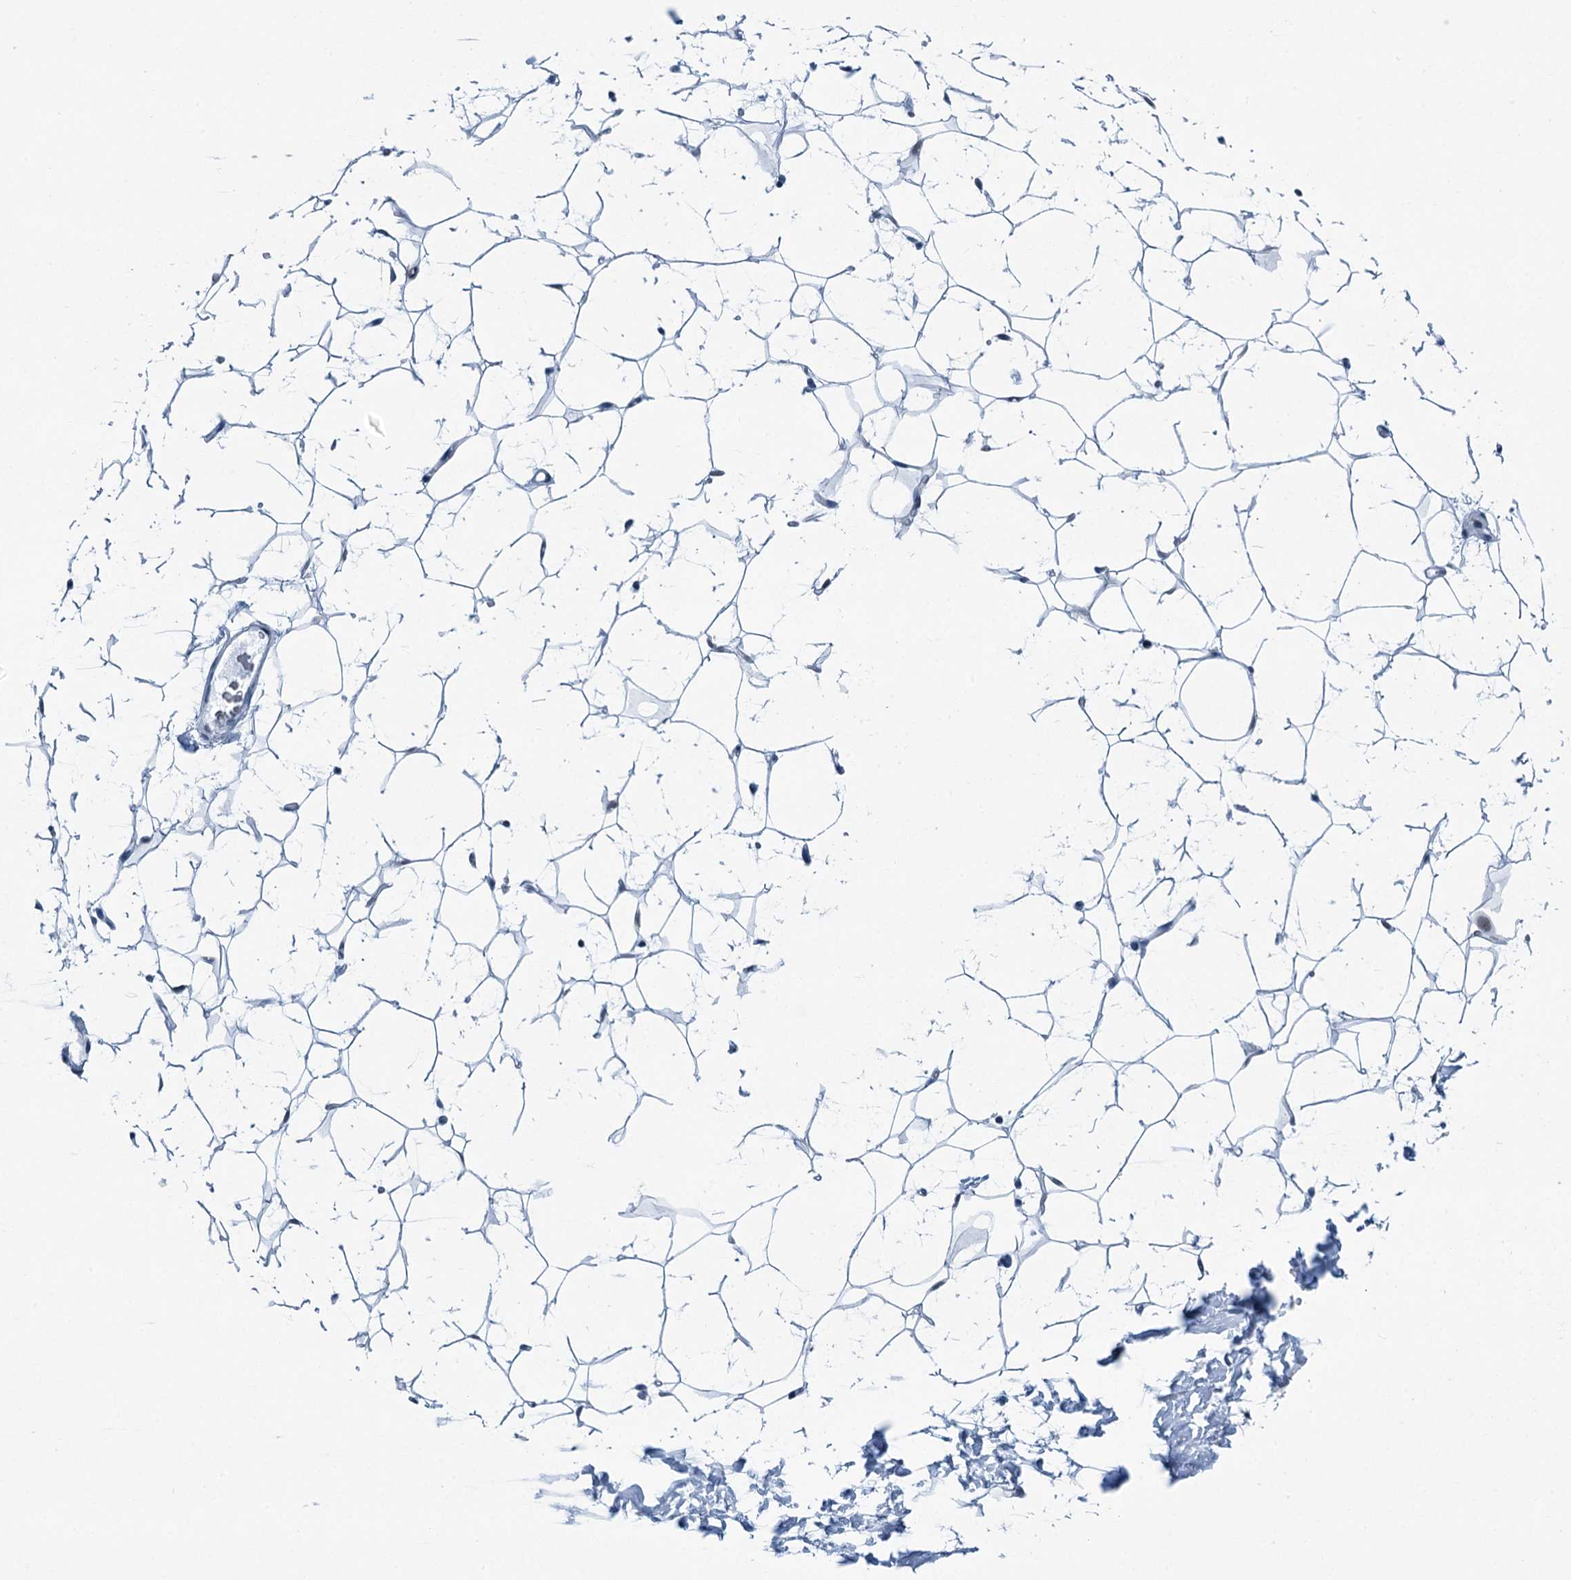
{"staining": {"intensity": "negative", "quantity": "none", "location": "none"}, "tissue": "adipose tissue", "cell_type": "Adipocytes", "image_type": "normal", "snomed": [{"axis": "morphology", "description": "Normal tissue, NOS"}, {"axis": "topography", "description": "Breast"}], "caption": "Immunohistochemistry histopathology image of benign human adipose tissue stained for a protein (brown), which displays no staining in adipocytes.", "gene": "TRPT1", "patient": {"sex": "female", "age": 26}}